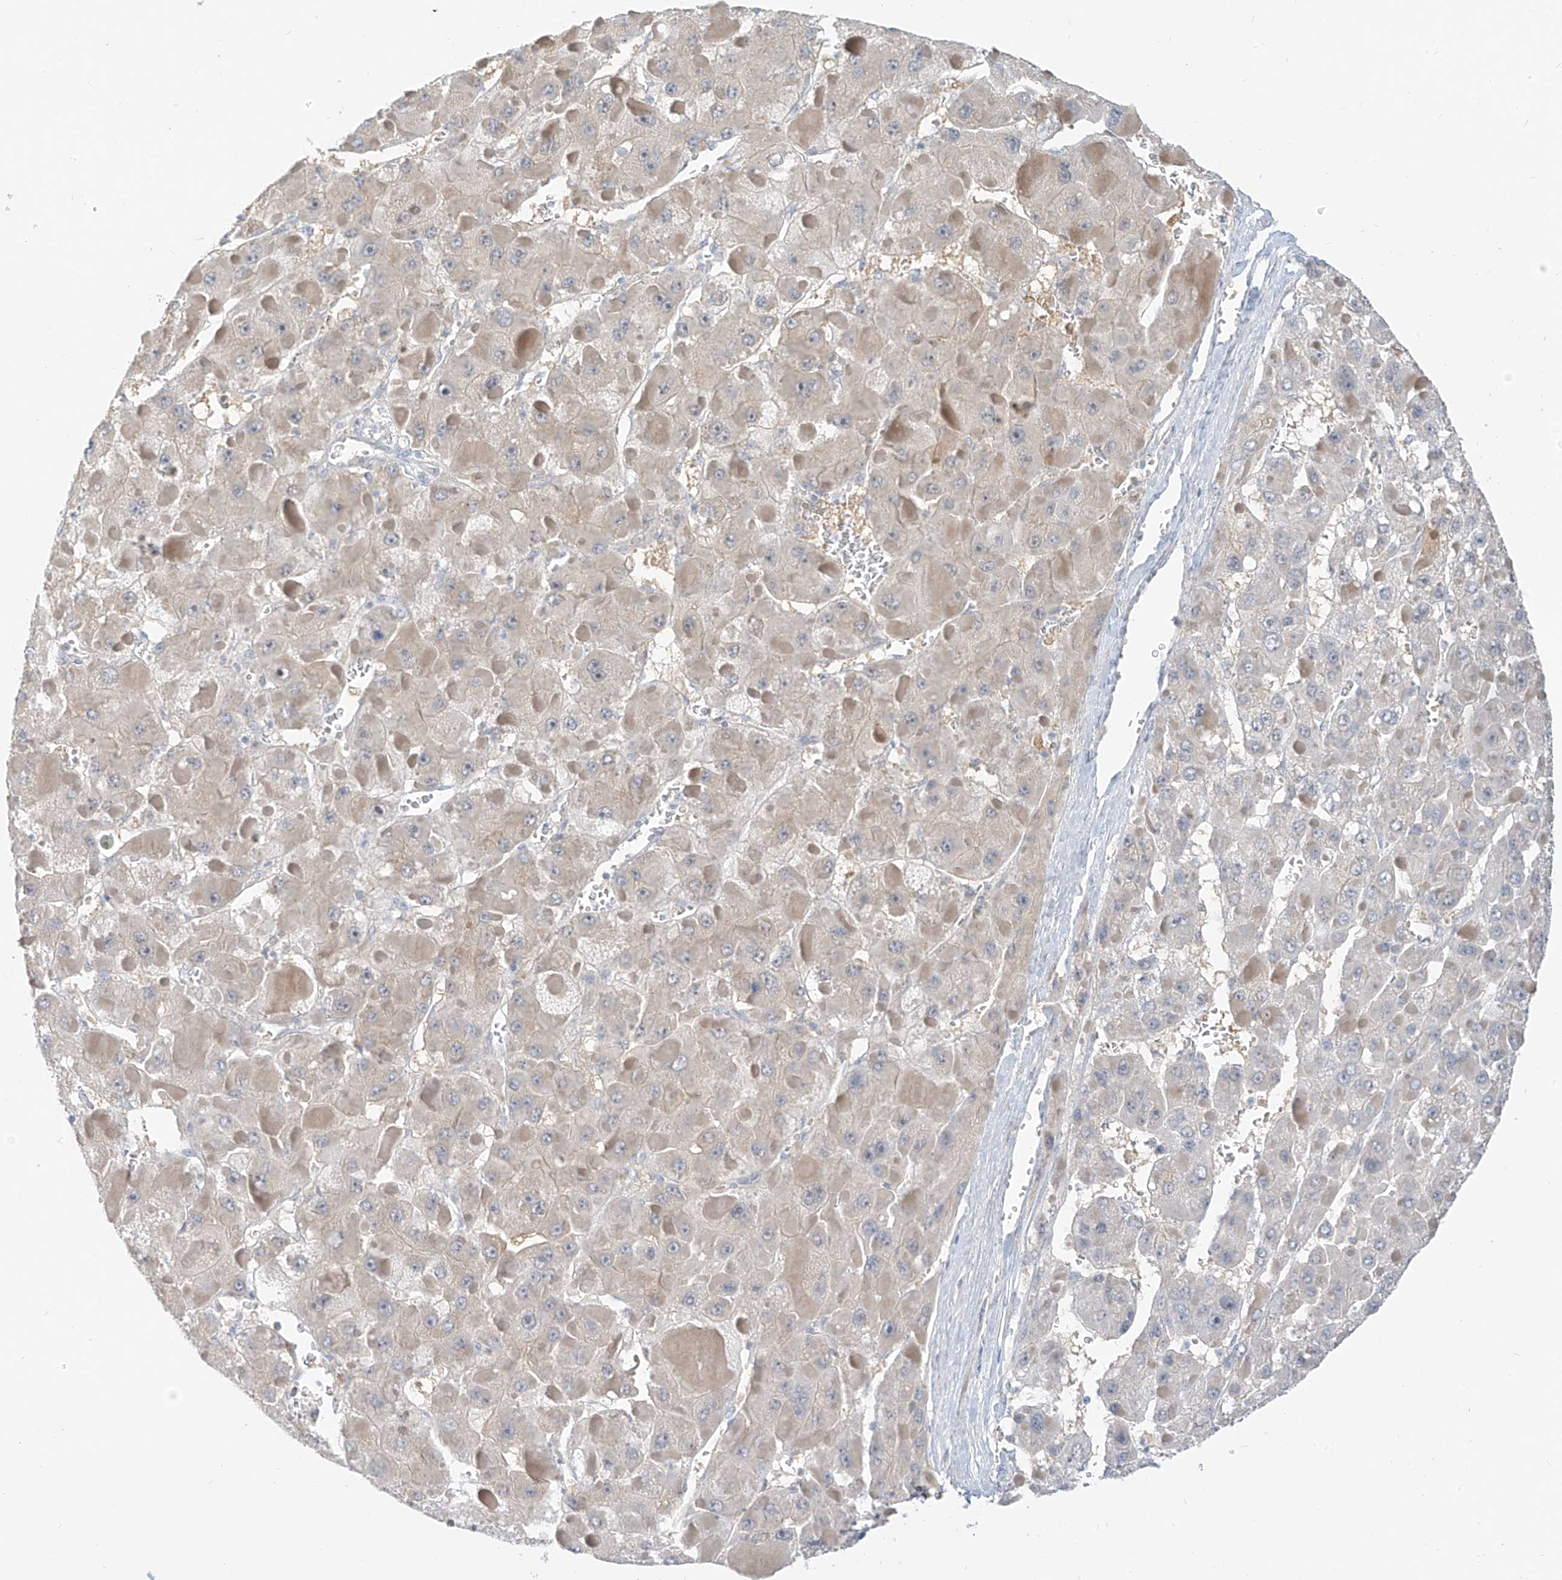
{"staining": {"intensity": "negative", "quantity": "none", "location": "none"}, "tissue": "liver cancer", "cell_type": "Tumor cells", "image_type": "cancer", "snomed": [{"axis": "morphology", "description": "Carcinoma, Hepatocellular, NOS"}, {"axis": "topography", "description": "Liver"}], "caption": "IHC micrograph of neoplastic tissue: human liver hepatocellular carcinoma stained with DAB reveals no significant protein positivity in tumor cells.", "gene": "C2orf42", "patient": {"sex": "female", "age": 73}}